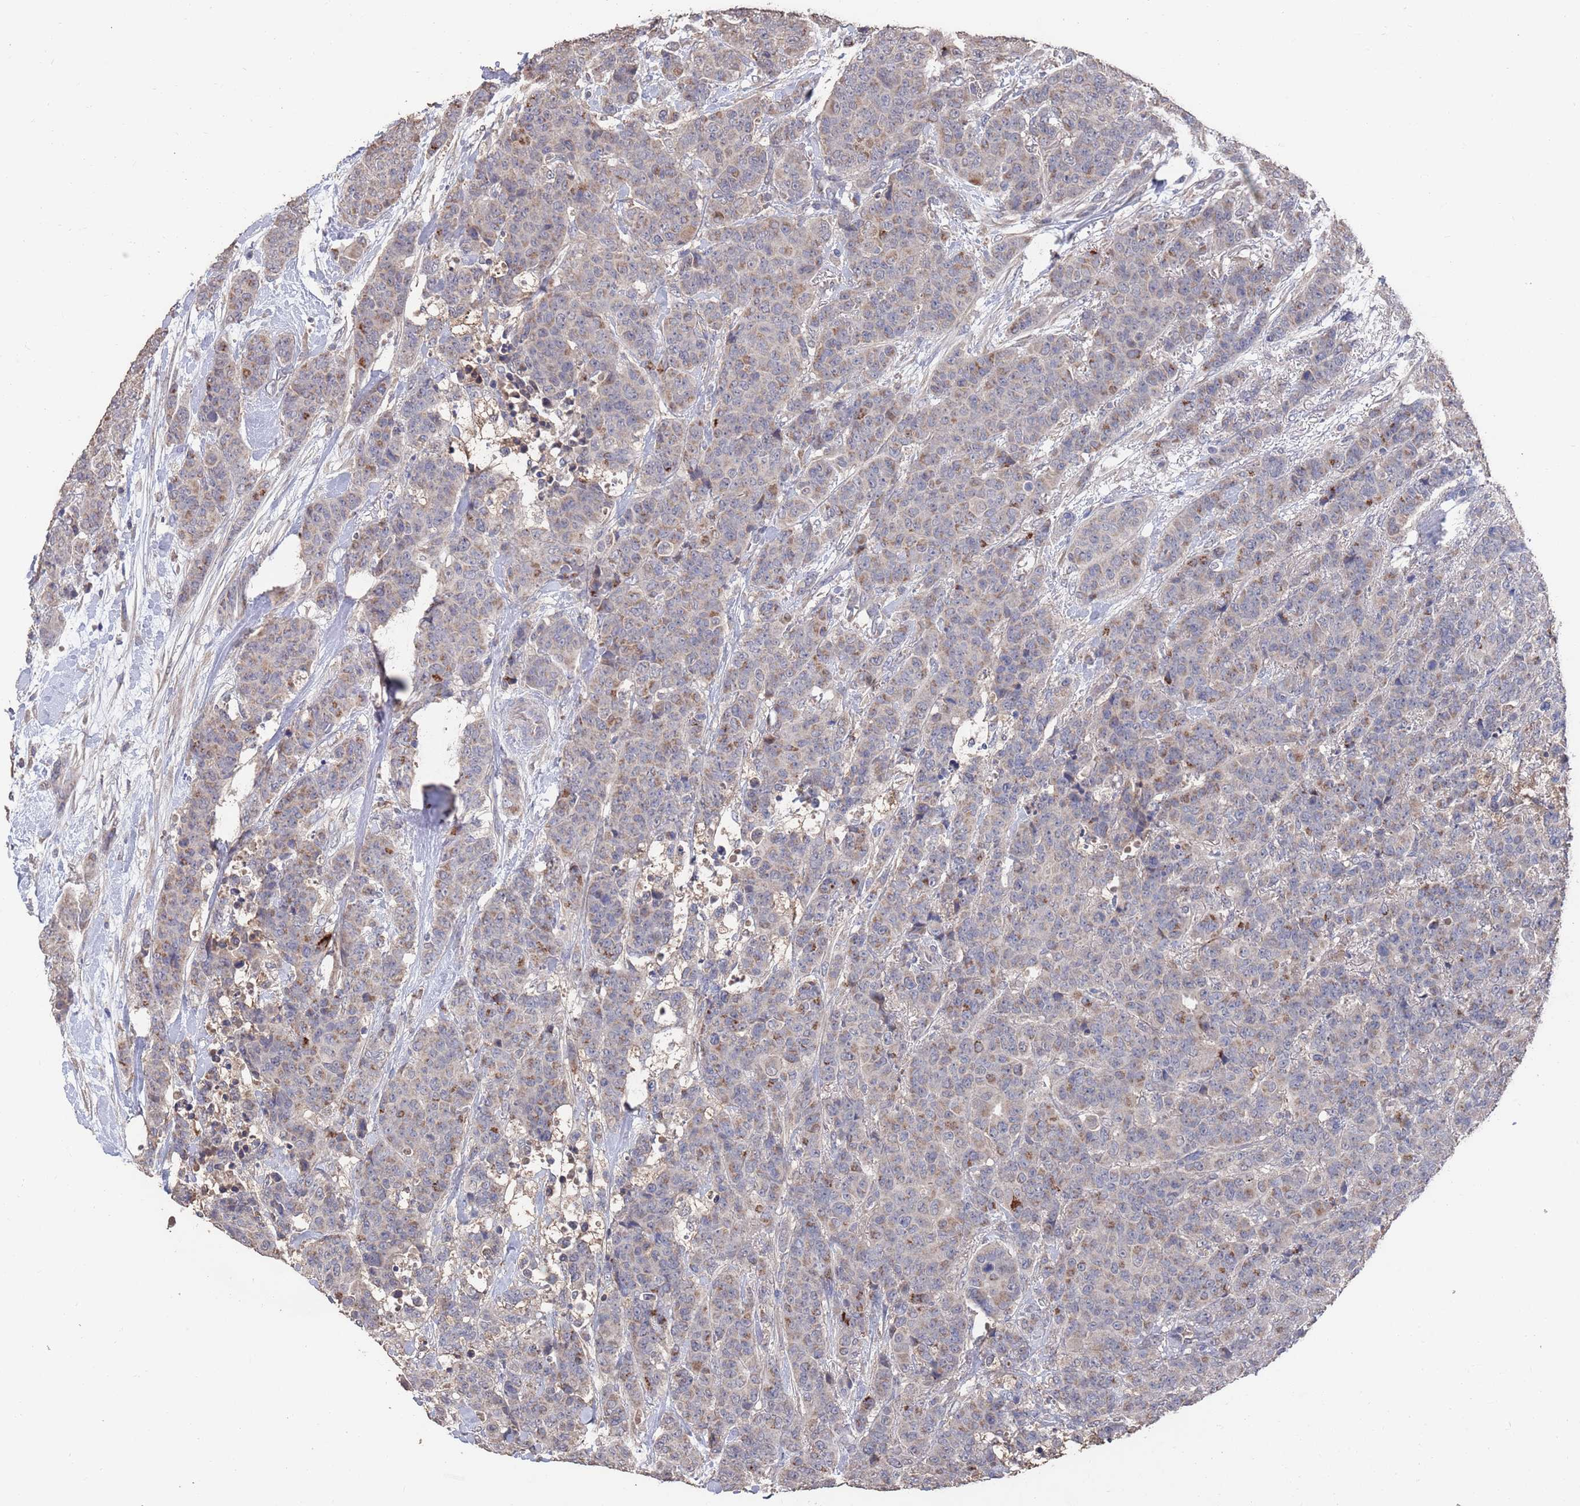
{"staining": {"intensity": "weak", "quantity": "<25%", "location": "cytoplasmic/membranous"}, "tissue": "breast cancer", "cell_type": "Tumor cells", "image_type": "cancer", "snomed": [{"axis": "morphology", "description": "Duct carcinoma"}, {"axis": "topography", "description": "Breast"}], "caption": "Immunohistochemical staining of human breast cancer reveals no significant positivity in tumor cells. (Immunohistochemistry, brightfield microscopy, high magnification).", "gene": "BTBD18", "patient": {"sex": "female", "age": 40}}